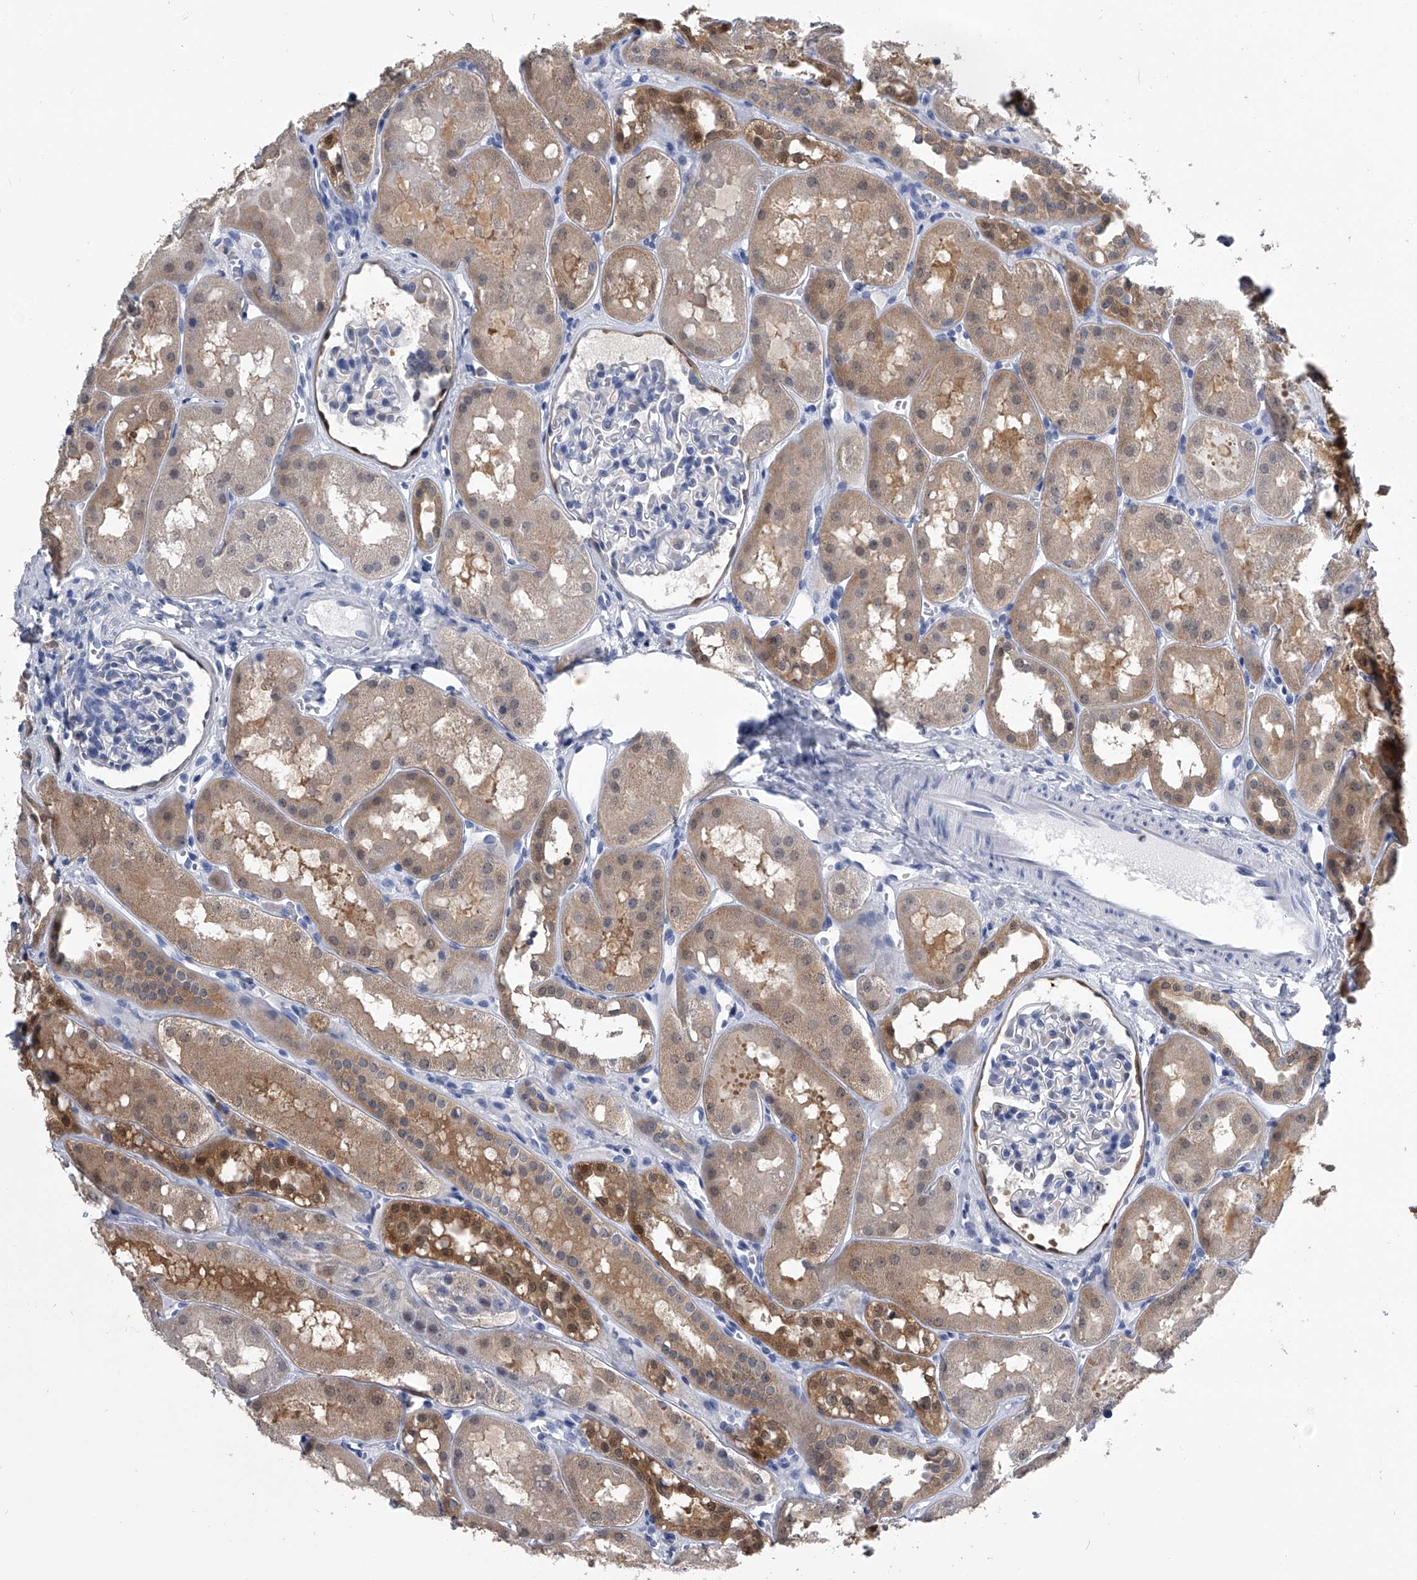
{"staining": {"intensity": "negative", "quantity": "none", "location": "none"}, "tissue": "kidney", "cell_type": "Cells in glomeruli", "image_type": "normal", "snomed": [{"axis": "morphology", "description": "Normal tissue, NOS"}, {"axis": "topography", "description": "Kidney"}], "caption": "A photomicrograph of kidney stained for a protein displays no brown staining in cells in glomeruli.", "gene": "PDXK", "patient": {"sex": "male", "age": 16}}